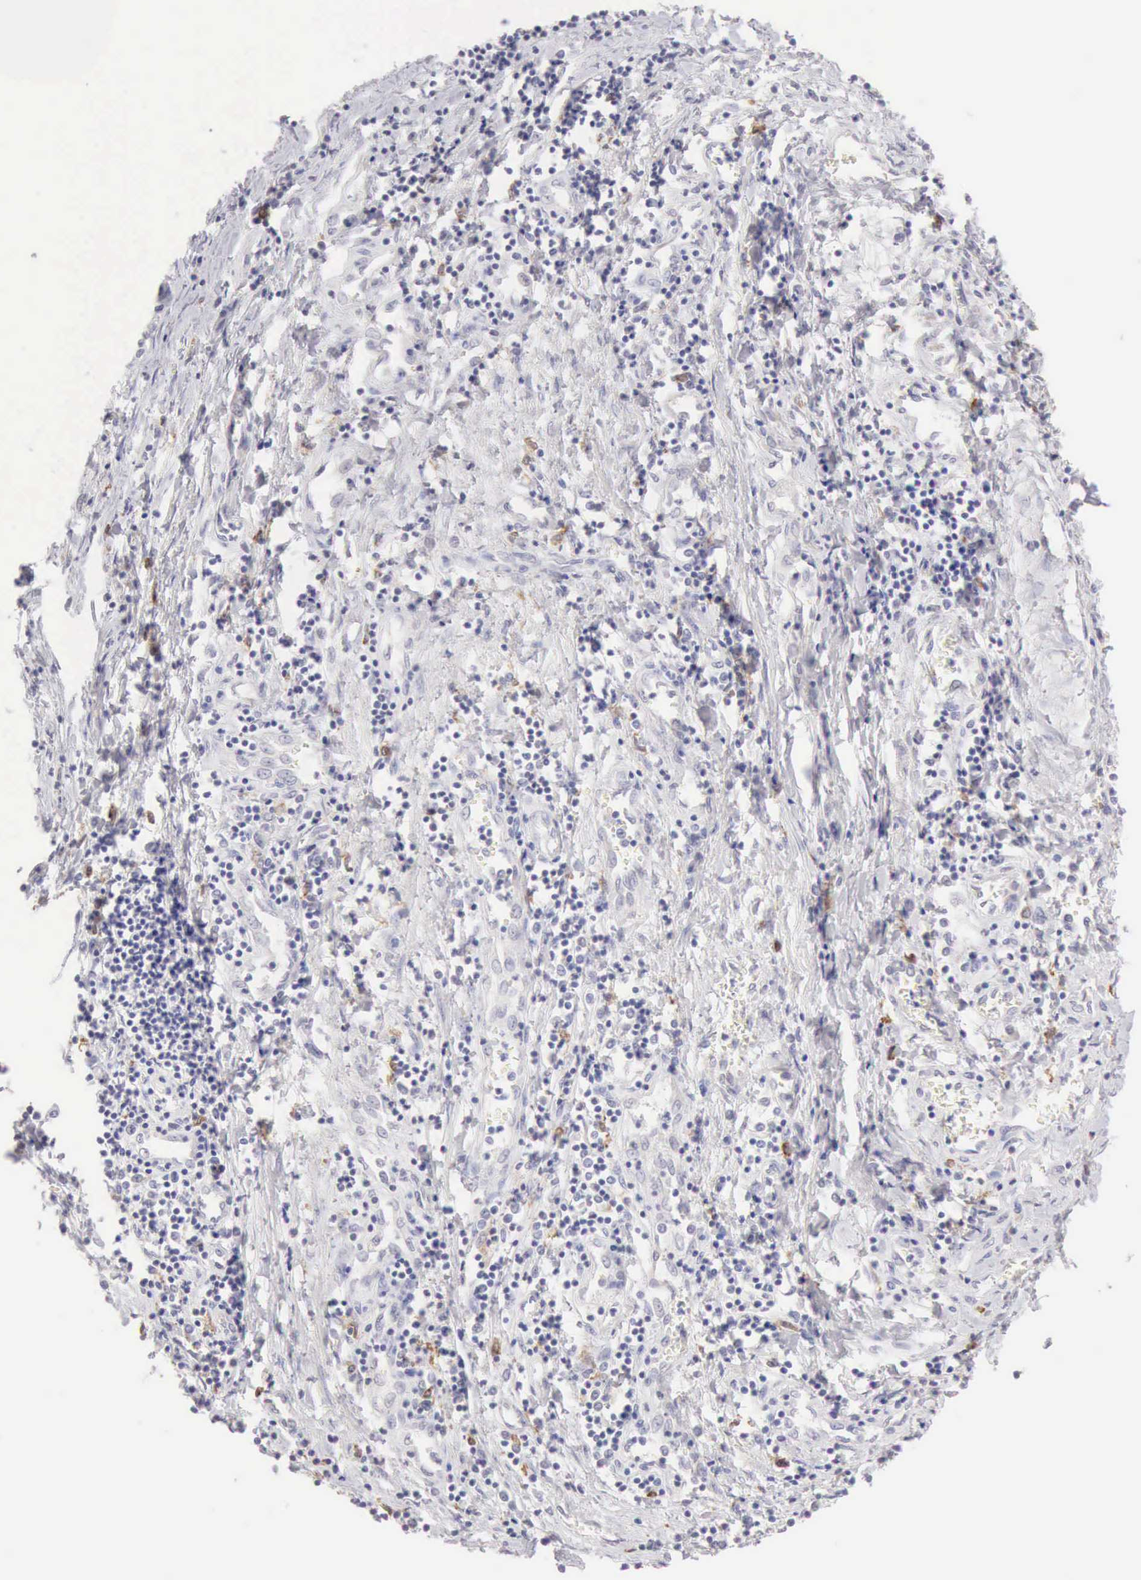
{"staining": {"intensity": "negative", "quantity": "none", "location": "none"}, "tissue": "liver cancer", "cell_type": "Tumor cells", "image_type": "cancer", "snomed": [{"axis": "morphology", "description": "Carcinoma, Hepatocellular, NOS"}, {"axis": "topography", "description": "Liver"}], "caption": "The immunohistochemistry micrograph has no significant positivity in tumor cells of liver hepatocellular carcinoma tissue. (DAB (3,3'-diaminobenzidine) immunohistochemistry, high magnification).", "gene": "RNASE1", "patient": {"sex": "male", "age": 24}}